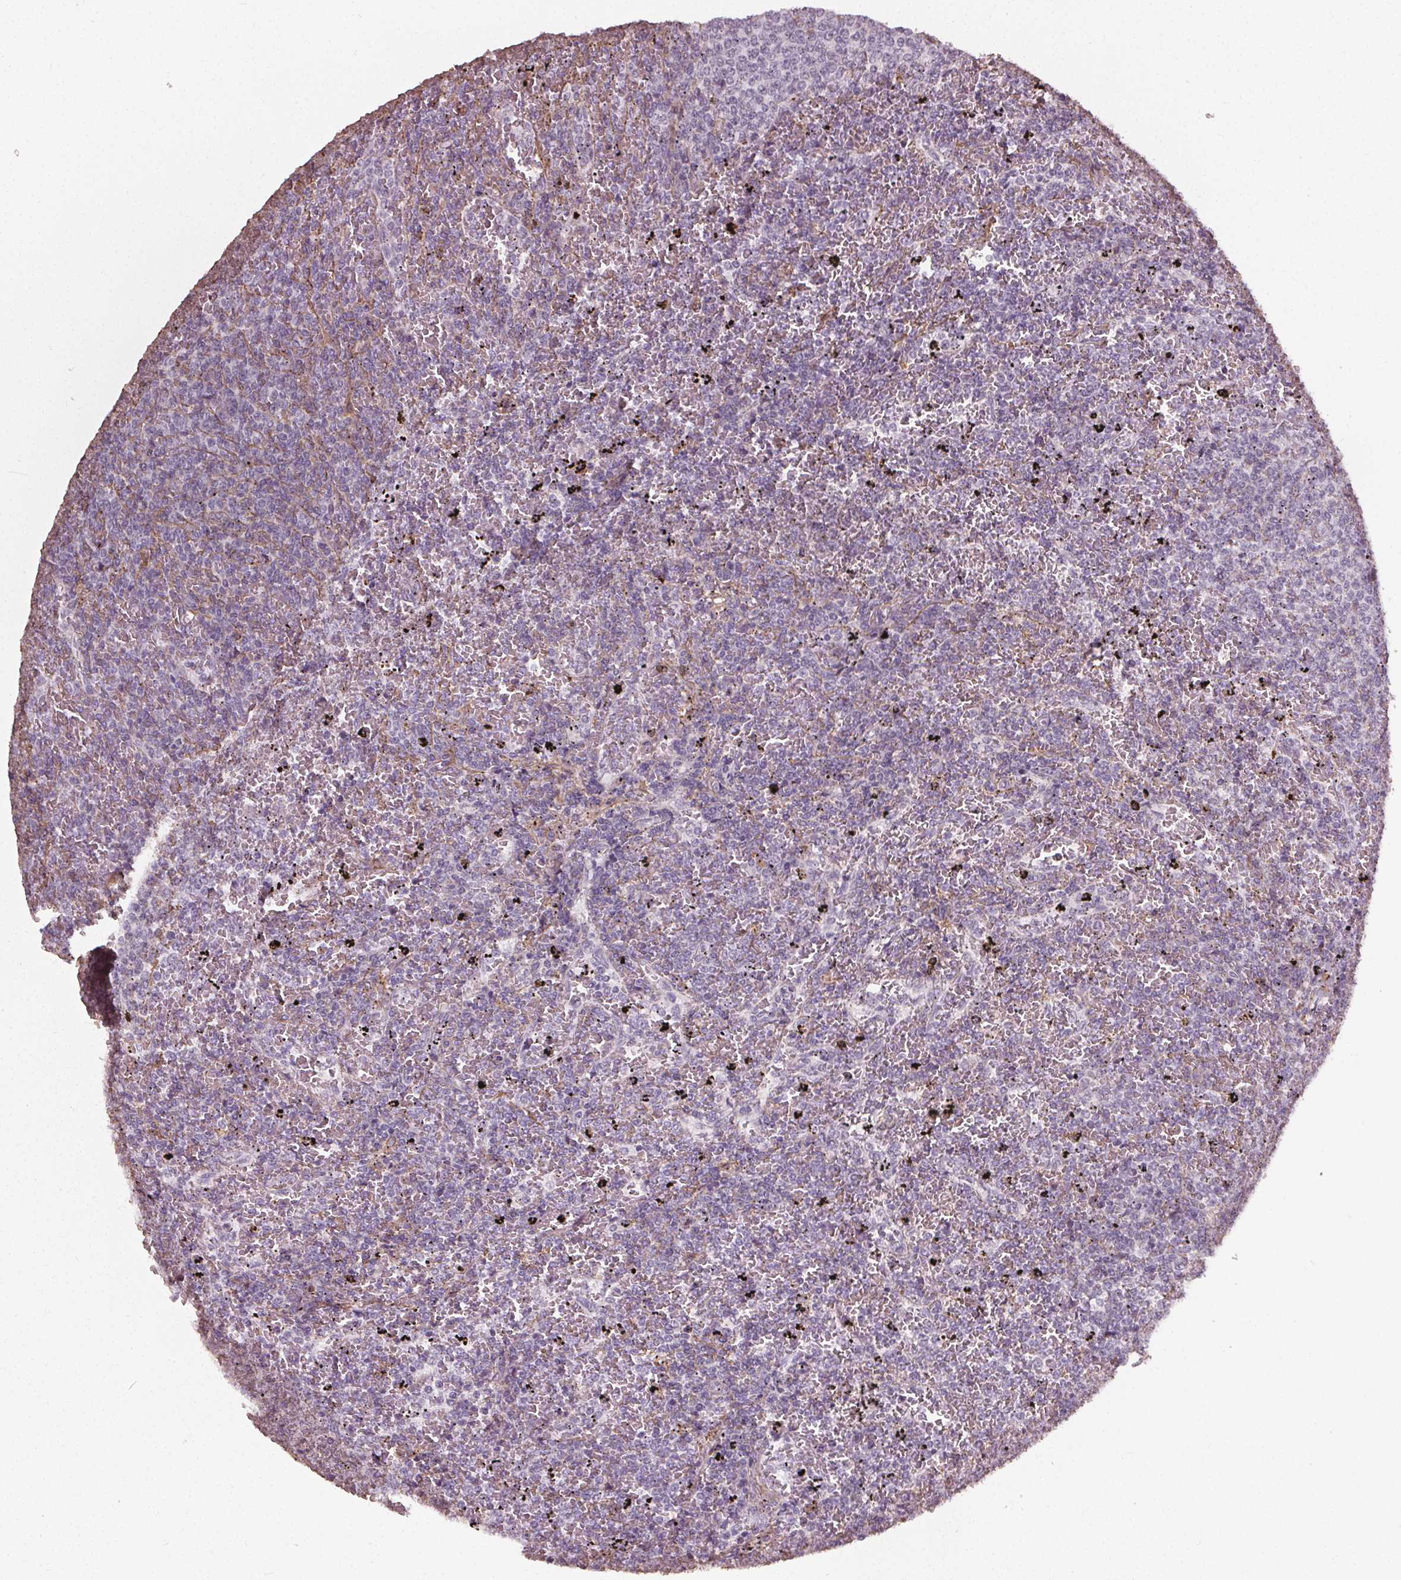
{"staining": {"intensity": "negative", "quantity": "none", "location": "none"}, "tissue": "lymphoma", "cell_type": "Tumor cells", "image_type": "cancer", "snomed": [{"axis": "morphology", "description": "Malignant lymphoma, non-Hodgkin's type, Low grade"}, {"axis": "topography", "description": "Spleen"}], "caption": "This is a photomicrograph of immunohistochemistry (IHC) staining of lymphoma, which shows no staining in tumor cells. (DAB immunohistochemistry, high magnification).", "gene": "PKP1", "patient": {"sex": "female", "age": 77}}